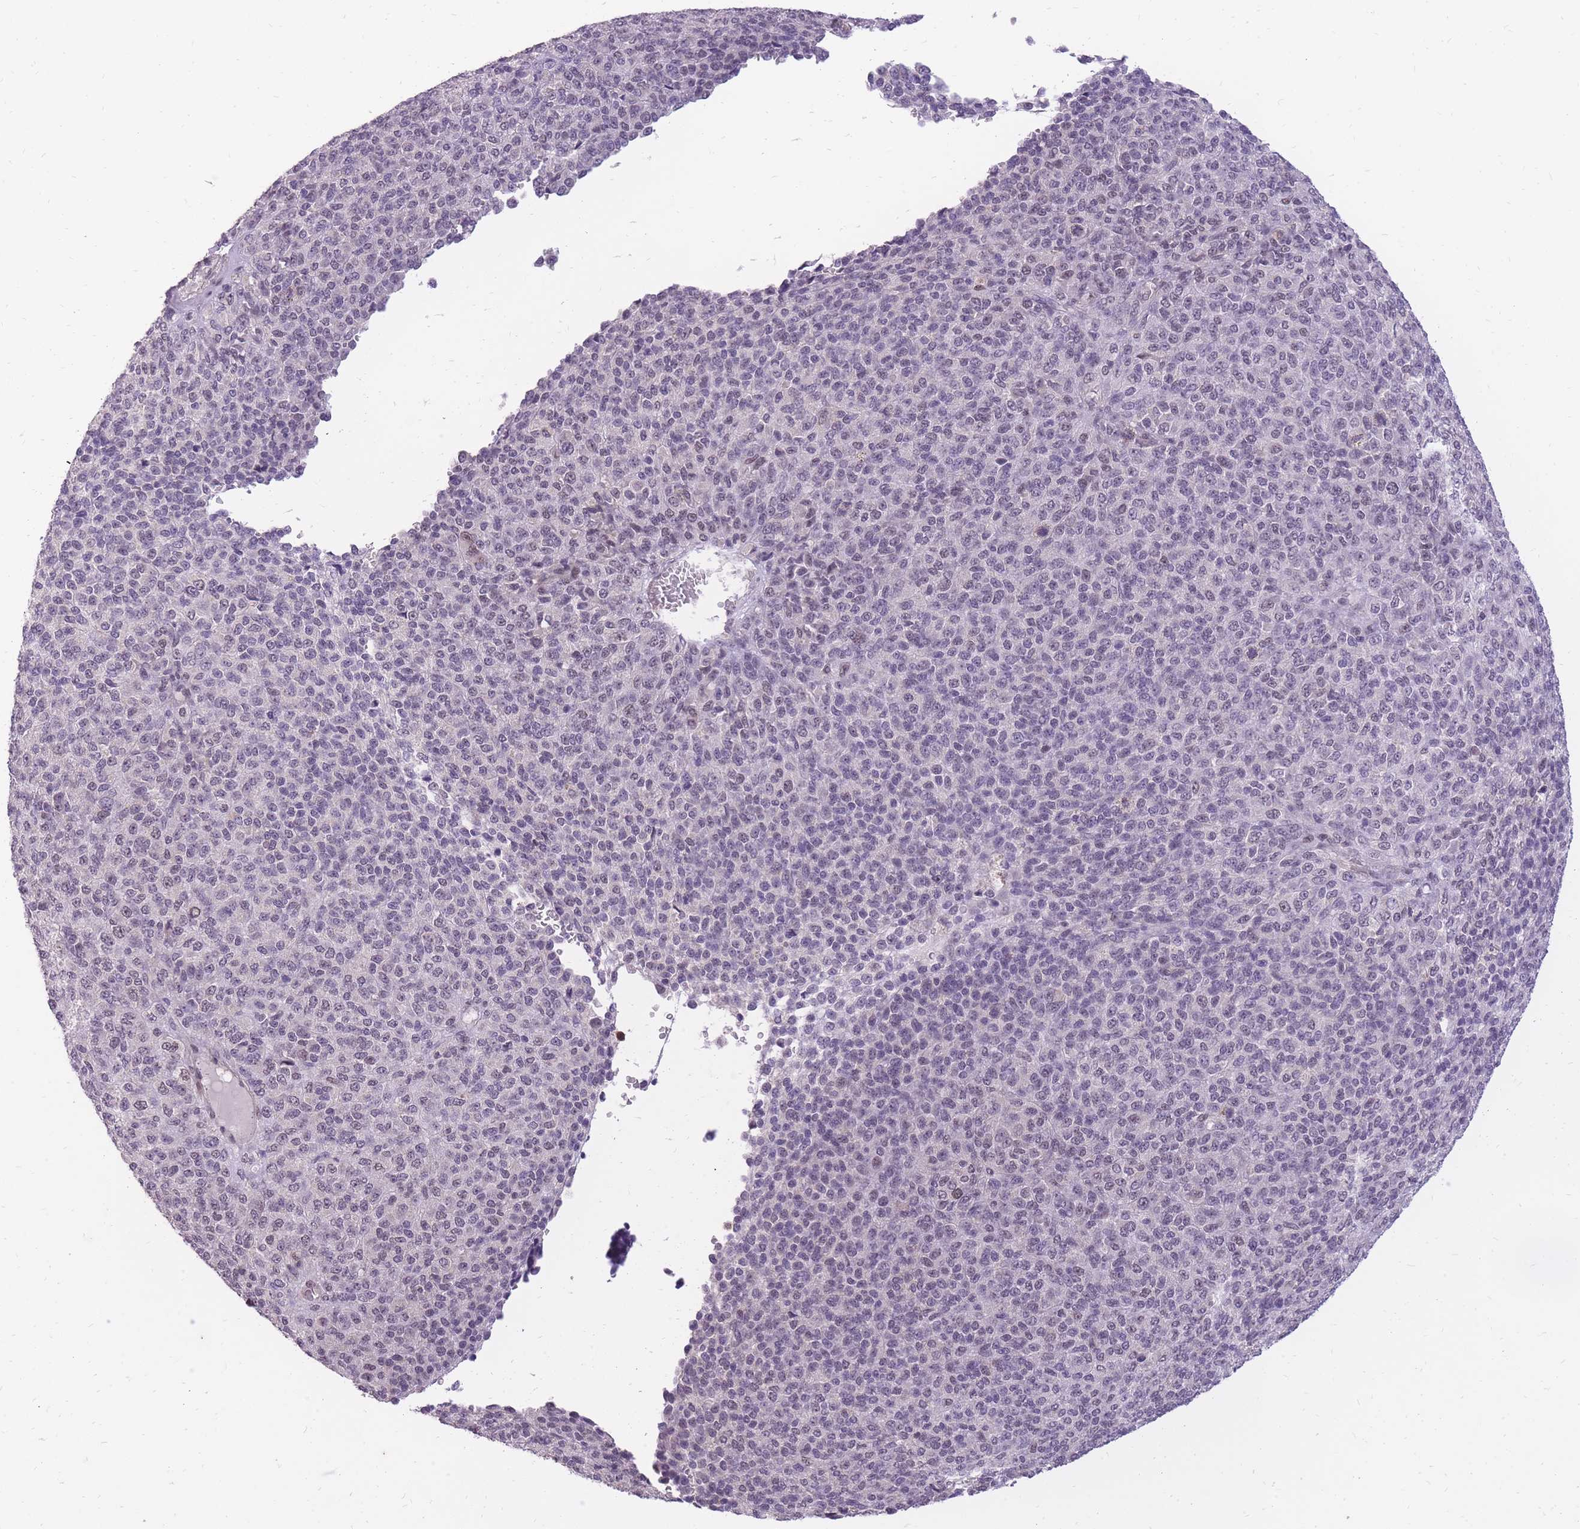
{"staining": {"intensity": "negative", "quantity": "none", "location": "none"}, "tissue": "melanoma", "cell_type": "Tumor cells", "image_type": "cancer", "snomed": [{"axis": "morphology", "description": "Malignant melanoma, Metastatic site"}, {"axis": "topography", "description": "Brain"}], "caption": "The micrograph shows no significant positivity in tumor cells of malignant melanoma (metastatic site).", "gene": "TIGD1", "patient": {"sex": "female", "age": 56}}